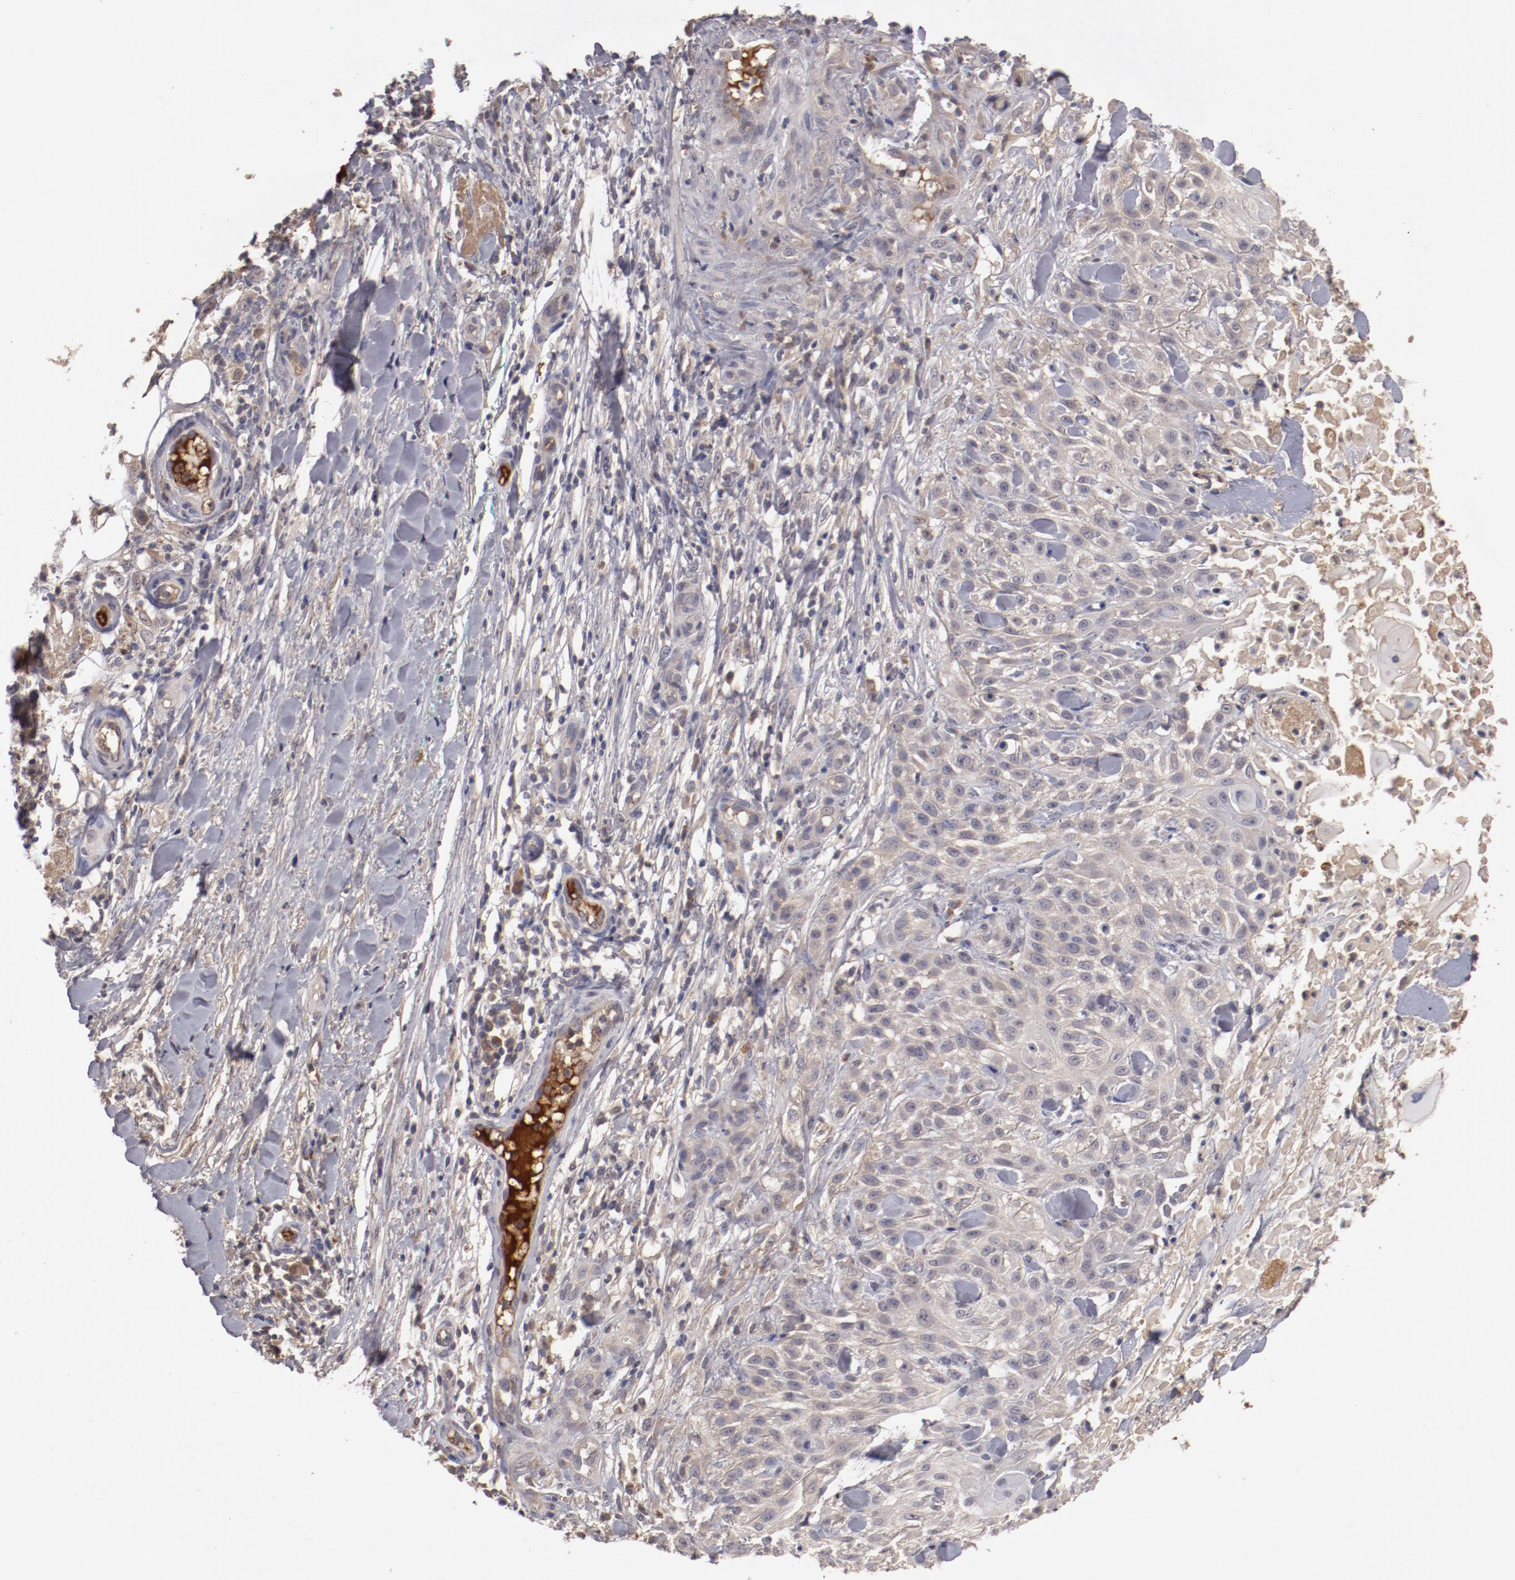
{"staining": {"intensity": "weak", "quantity": "<25%", "location": "cytoplasmic/membranous"}, "tissue": "skin cancer", "cell_type": "Tumor cells", "image_type": "cancer", "snomed": [{"axis": "morphology", "description": "Squamous cell carcinoma, NOS"}, {"axis": "topography", "description": "Skin"}], "caption": "Micrograph shows no protein staining in tumor cells of skin cancer (squamous cell carcinoma) tissue. Nuclei are stained in blue.", "gene": "CP", "patient": {"sex": "female", "age": 42}}